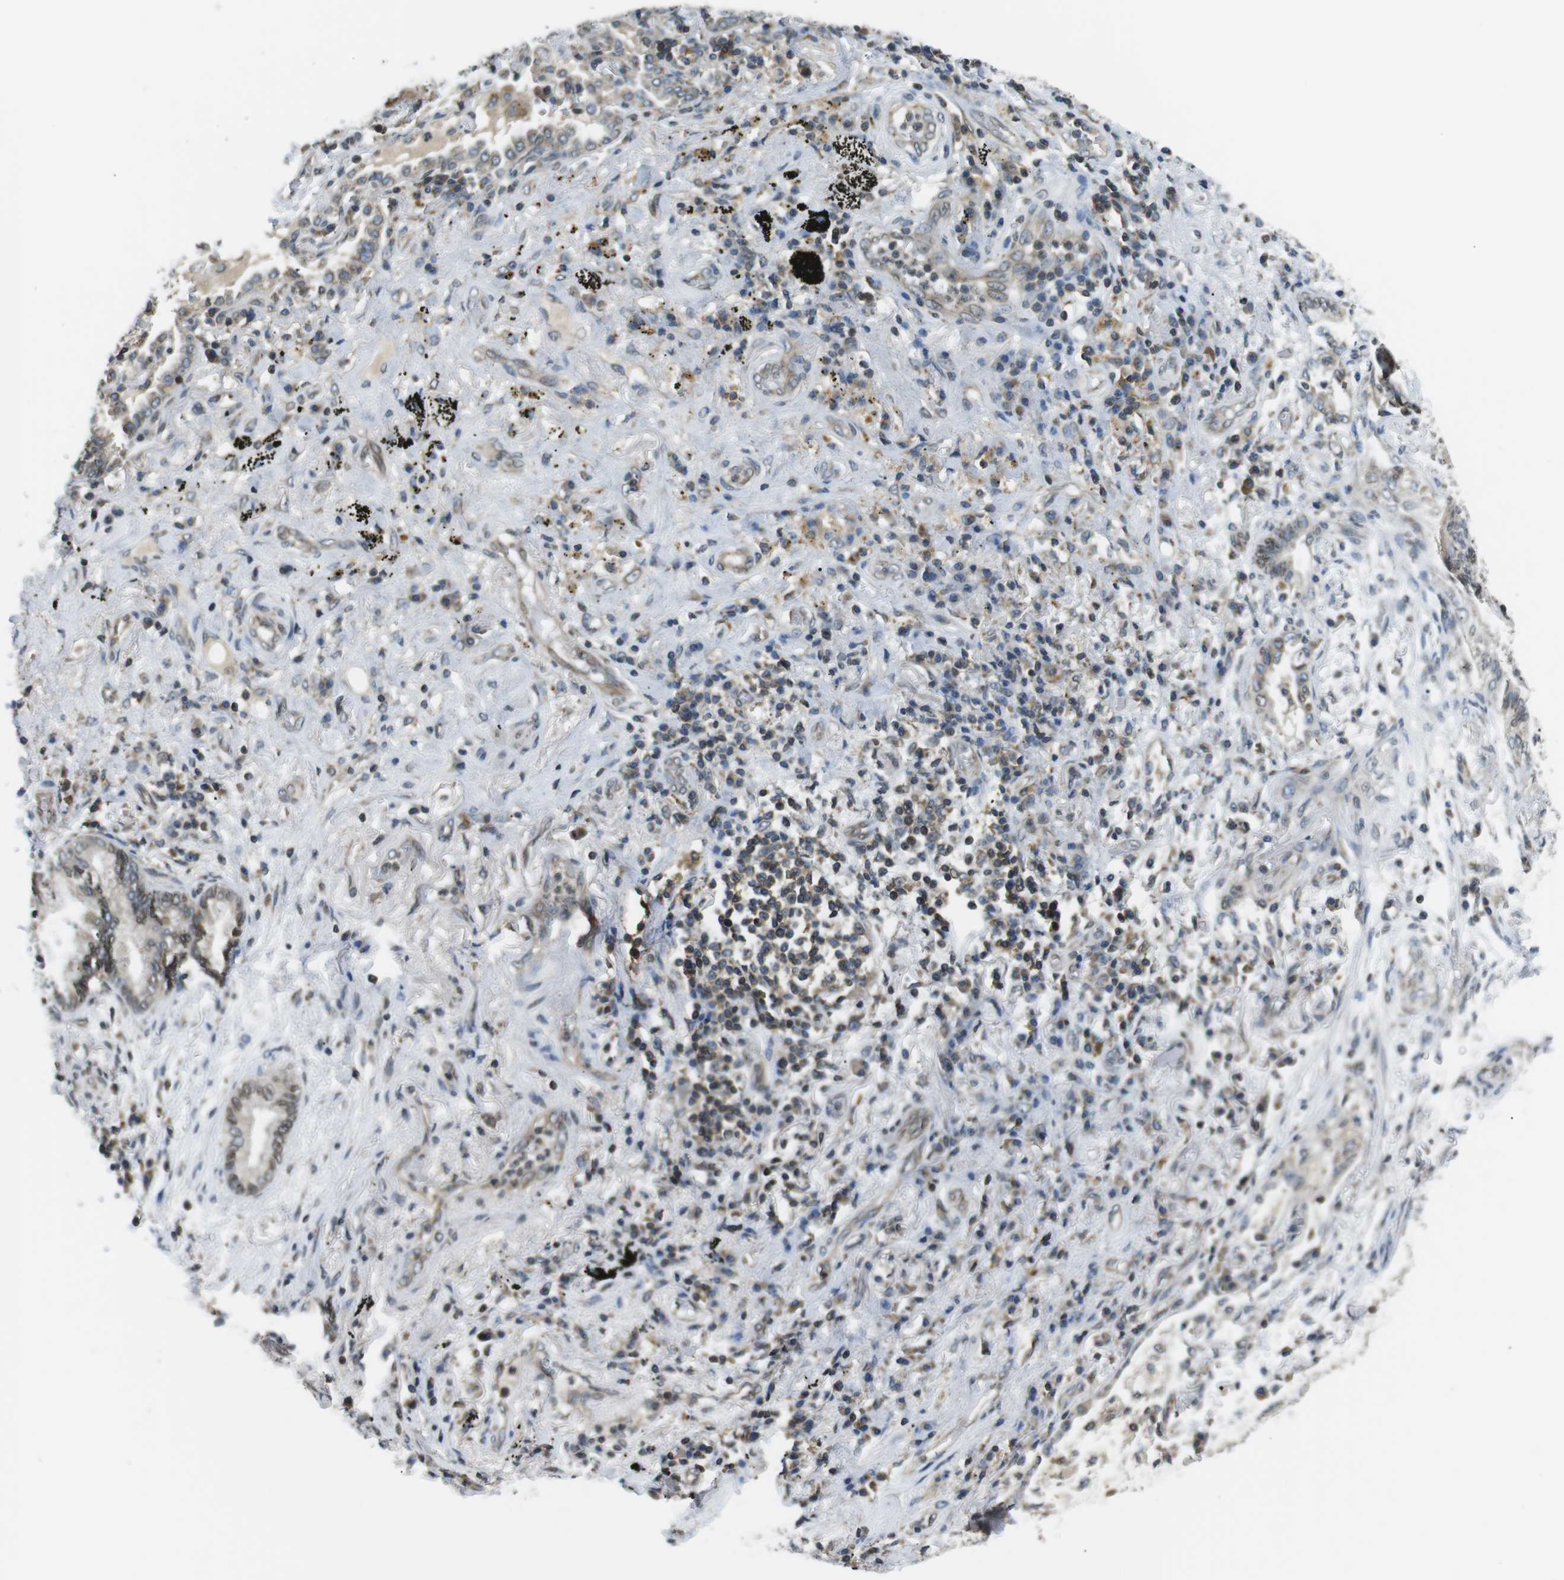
{"staining": {"intensity": "moderate", "quantity": "25%-75%", "location": "cytoplasmic/membranous,nuclear"}, "tissue": "lung cancer", "cell_type": "Tumor cells", "image_type": "cancer", "snomed": [{"axis": "morphology", "description": "Normal tissue, NOS"}, {"axis": "morphology", "description": "Adenocarcinoma, NOS"}, {"axis": "topography", "description": "Bronchus"}, {"axis": "topography", "description": "Lung"}], "caption": "IHC staining of adenocarcinoma (lung), which reveals medium levels of moderate cytoplasmic/membranous and nuclear expression in about 25%-75% of tumor cells indicating moderate cytoplasmic/membranous and nuclear protein expression. The staining was performed using DAB (3,3'-diaminobenzidine) (brown) for protein detection and nuclei were counterstained in hematoxylin (blue).", "gene": "TMX4", "patient": {"sex": "female", "age": 70}}